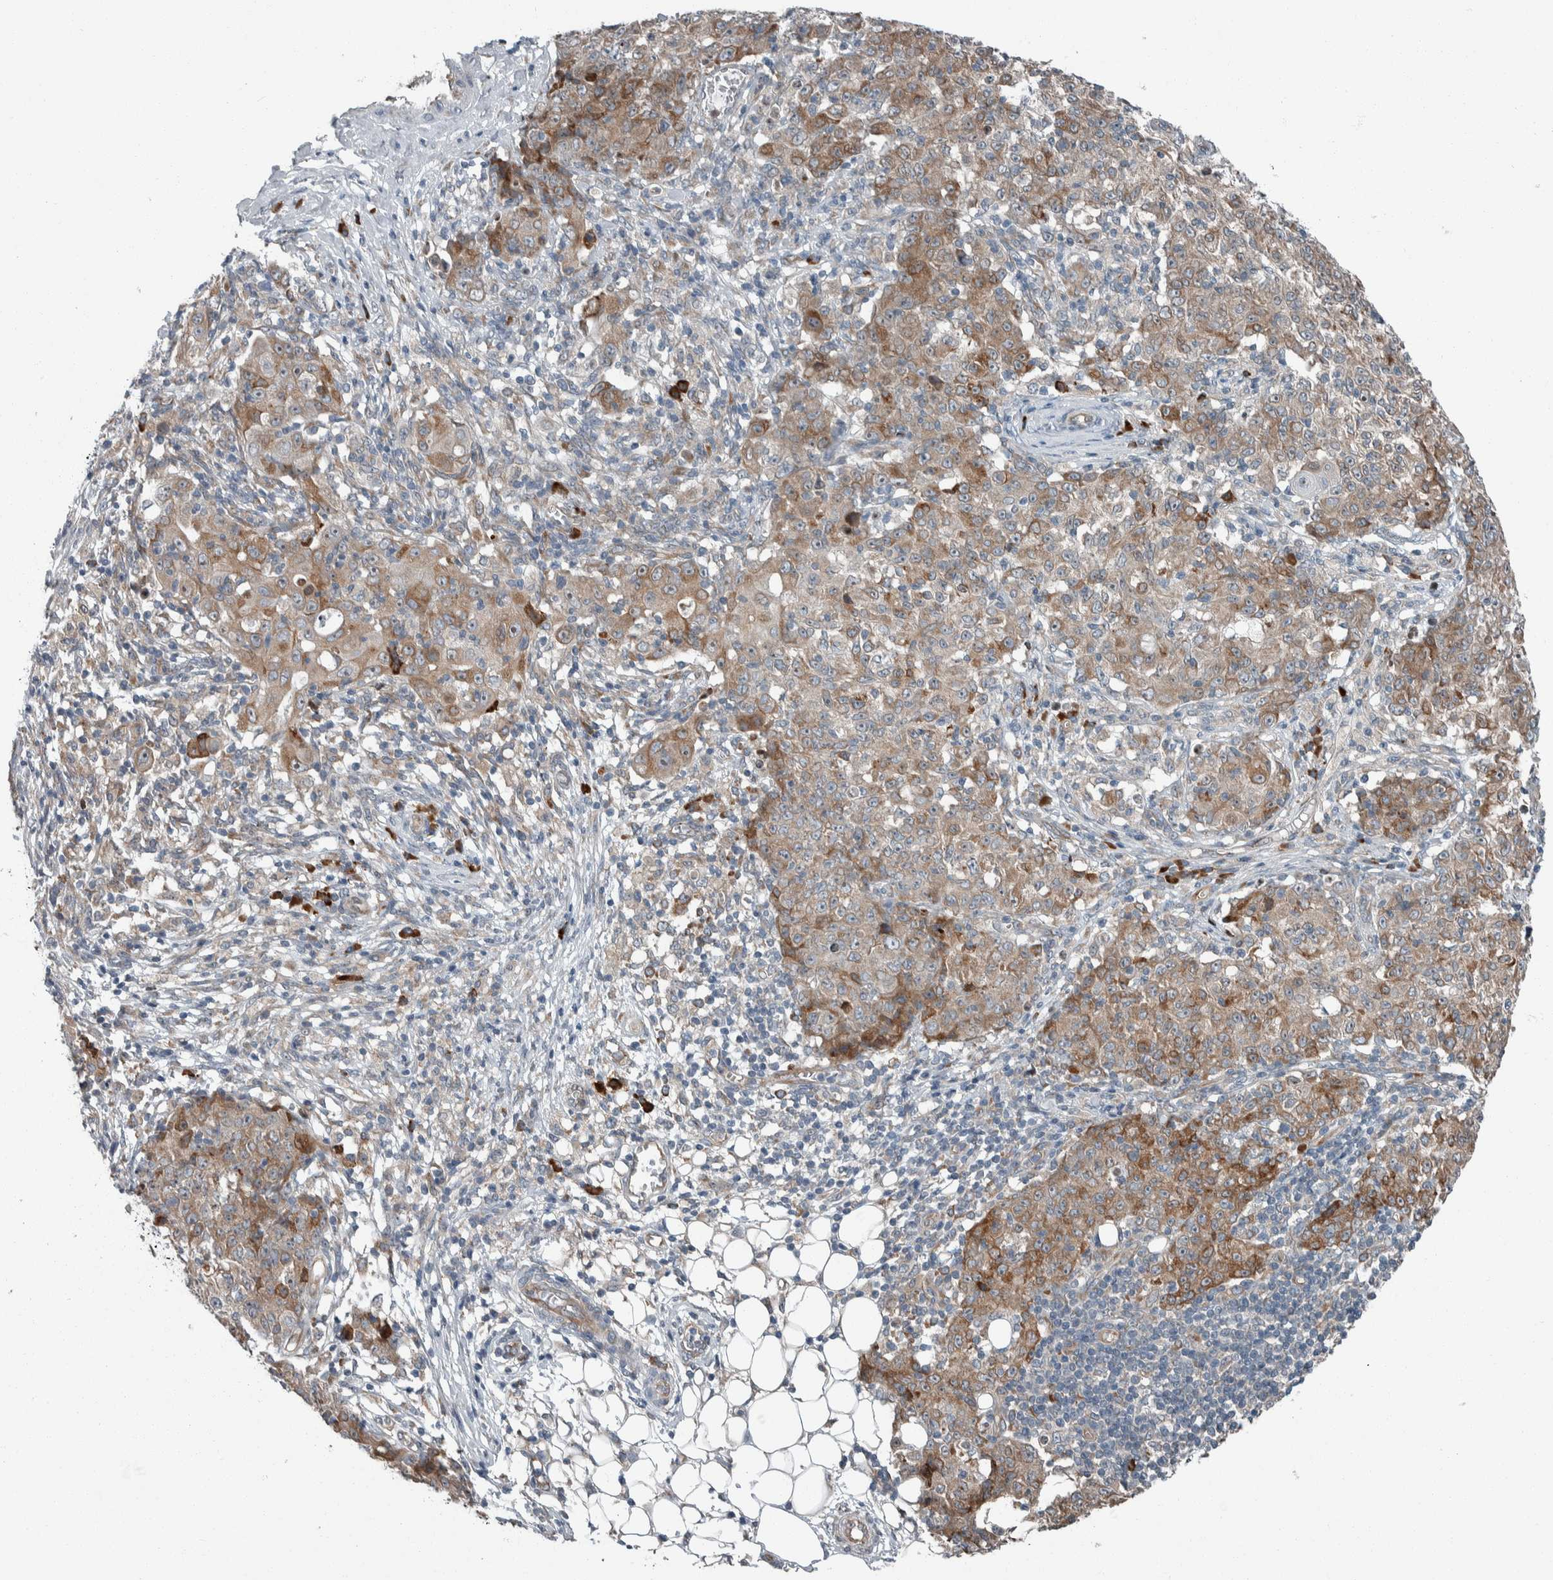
{"staining": {"intensity": "moderate", "quantity": "25%-75%", "location": "cytoplasmic/membranous"}, "tissue": "ovarian cancer", "cell_type": "Tumor cells", "image_type": "cancer", "snomed": [{"axis": "morphology", "description": "Carcinoma, endometroid"}, {"axis": "topography", "description": "Ovary"}], "caption": "Human ovarian endometroid carcinoma stained for a protein (brown) exhibits moderate cytoplasmic/membranous positive positivity in approximately 25%-75% of tumor cells.", "gene": "USP25", "patient": {"sex": "female", "age": 42}}